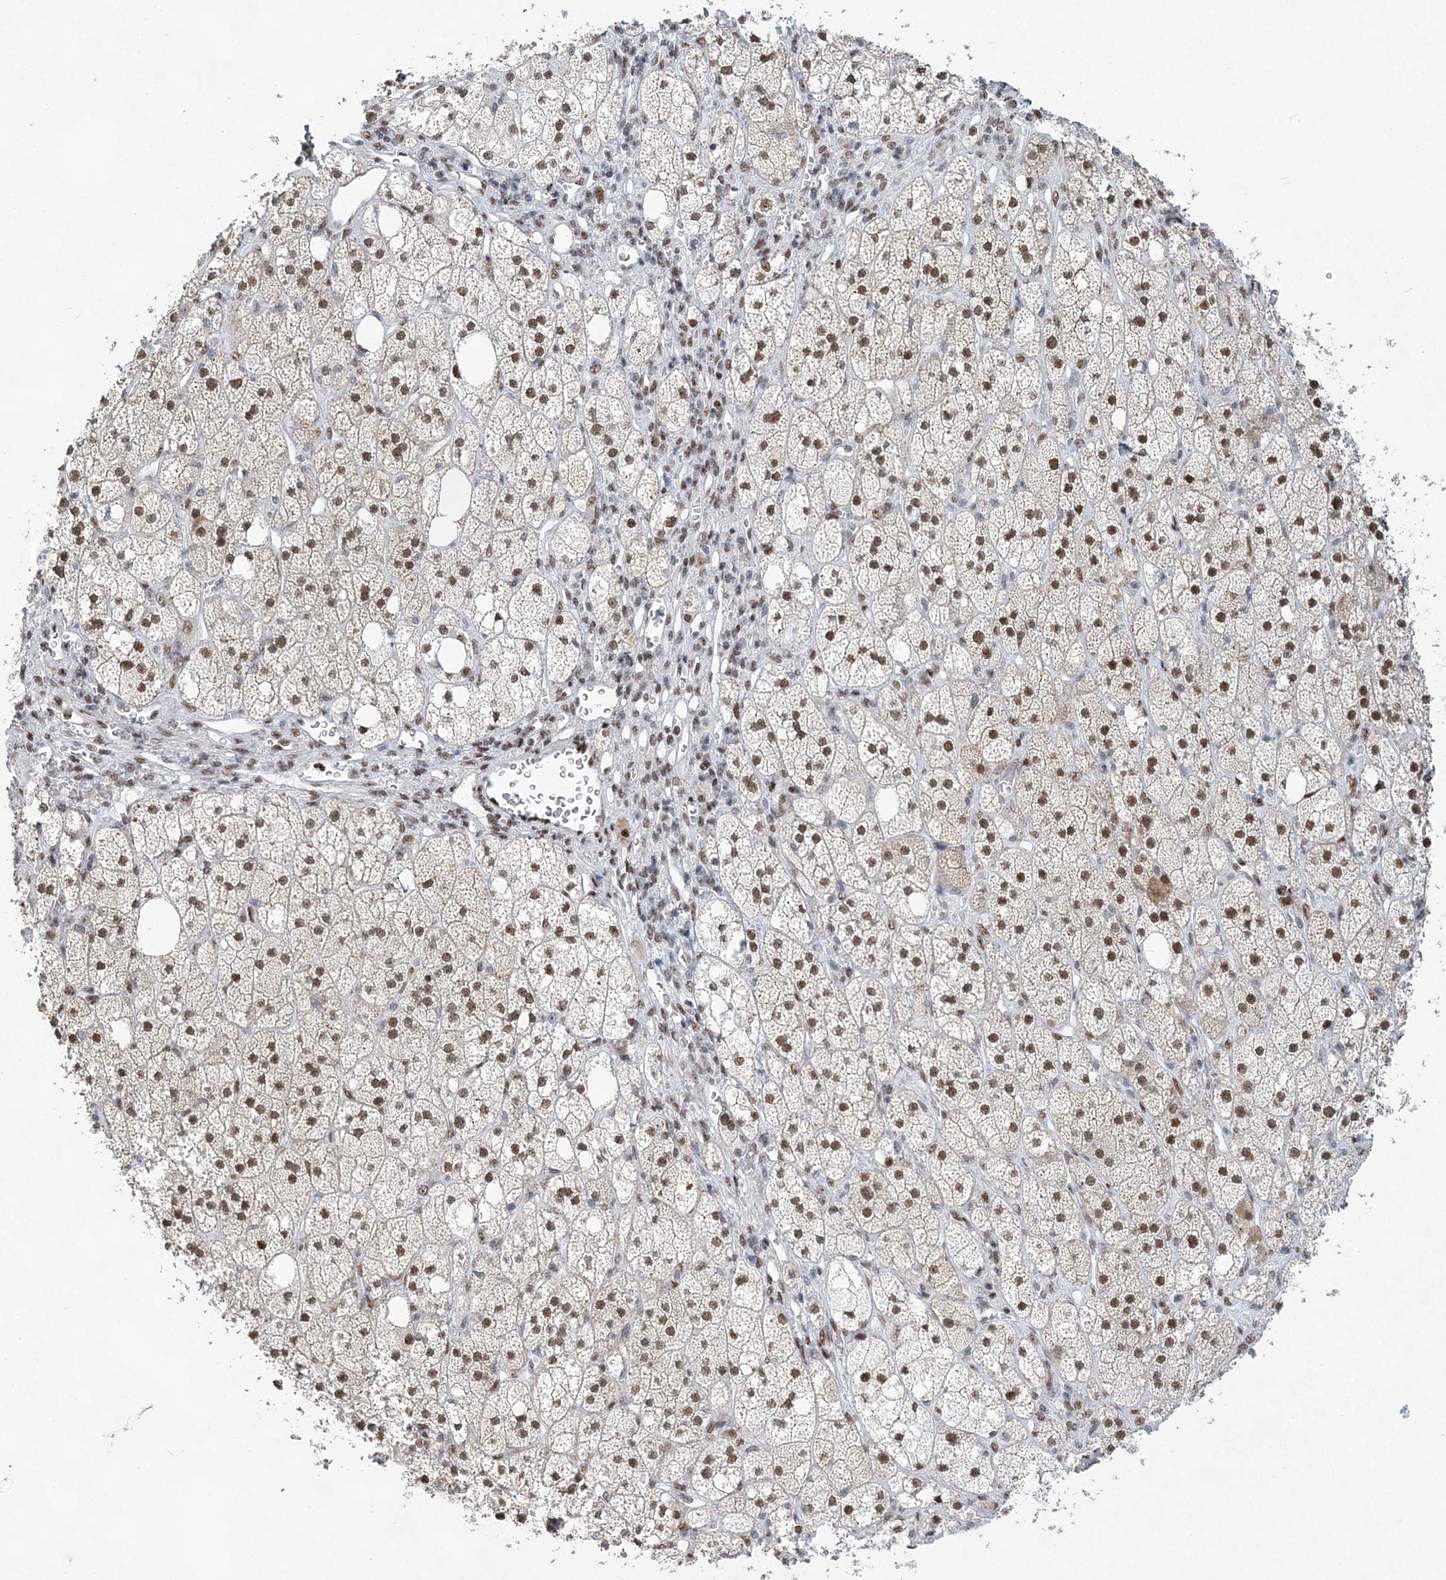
{"staining": {"intensity": "strong", "quantity": ">75%", "location": "nuclear"}, "tissue": "adrenal gland", "cell_type": "Glandular cells", "image_type": "normal", "snomed": [{"axis": "morphology", "description": "Normal tissue, NOS"}, {"axis": "topography", "description": "Adrenal gland"}], "caption": "Normal adrenal gland exhibits strong nuclear positivity in approximately >75% of glandular cells, visualized by immunohistochemistry.", "gene": "ZBTB7A", "patient": {"sex": "male", "age": 61}}